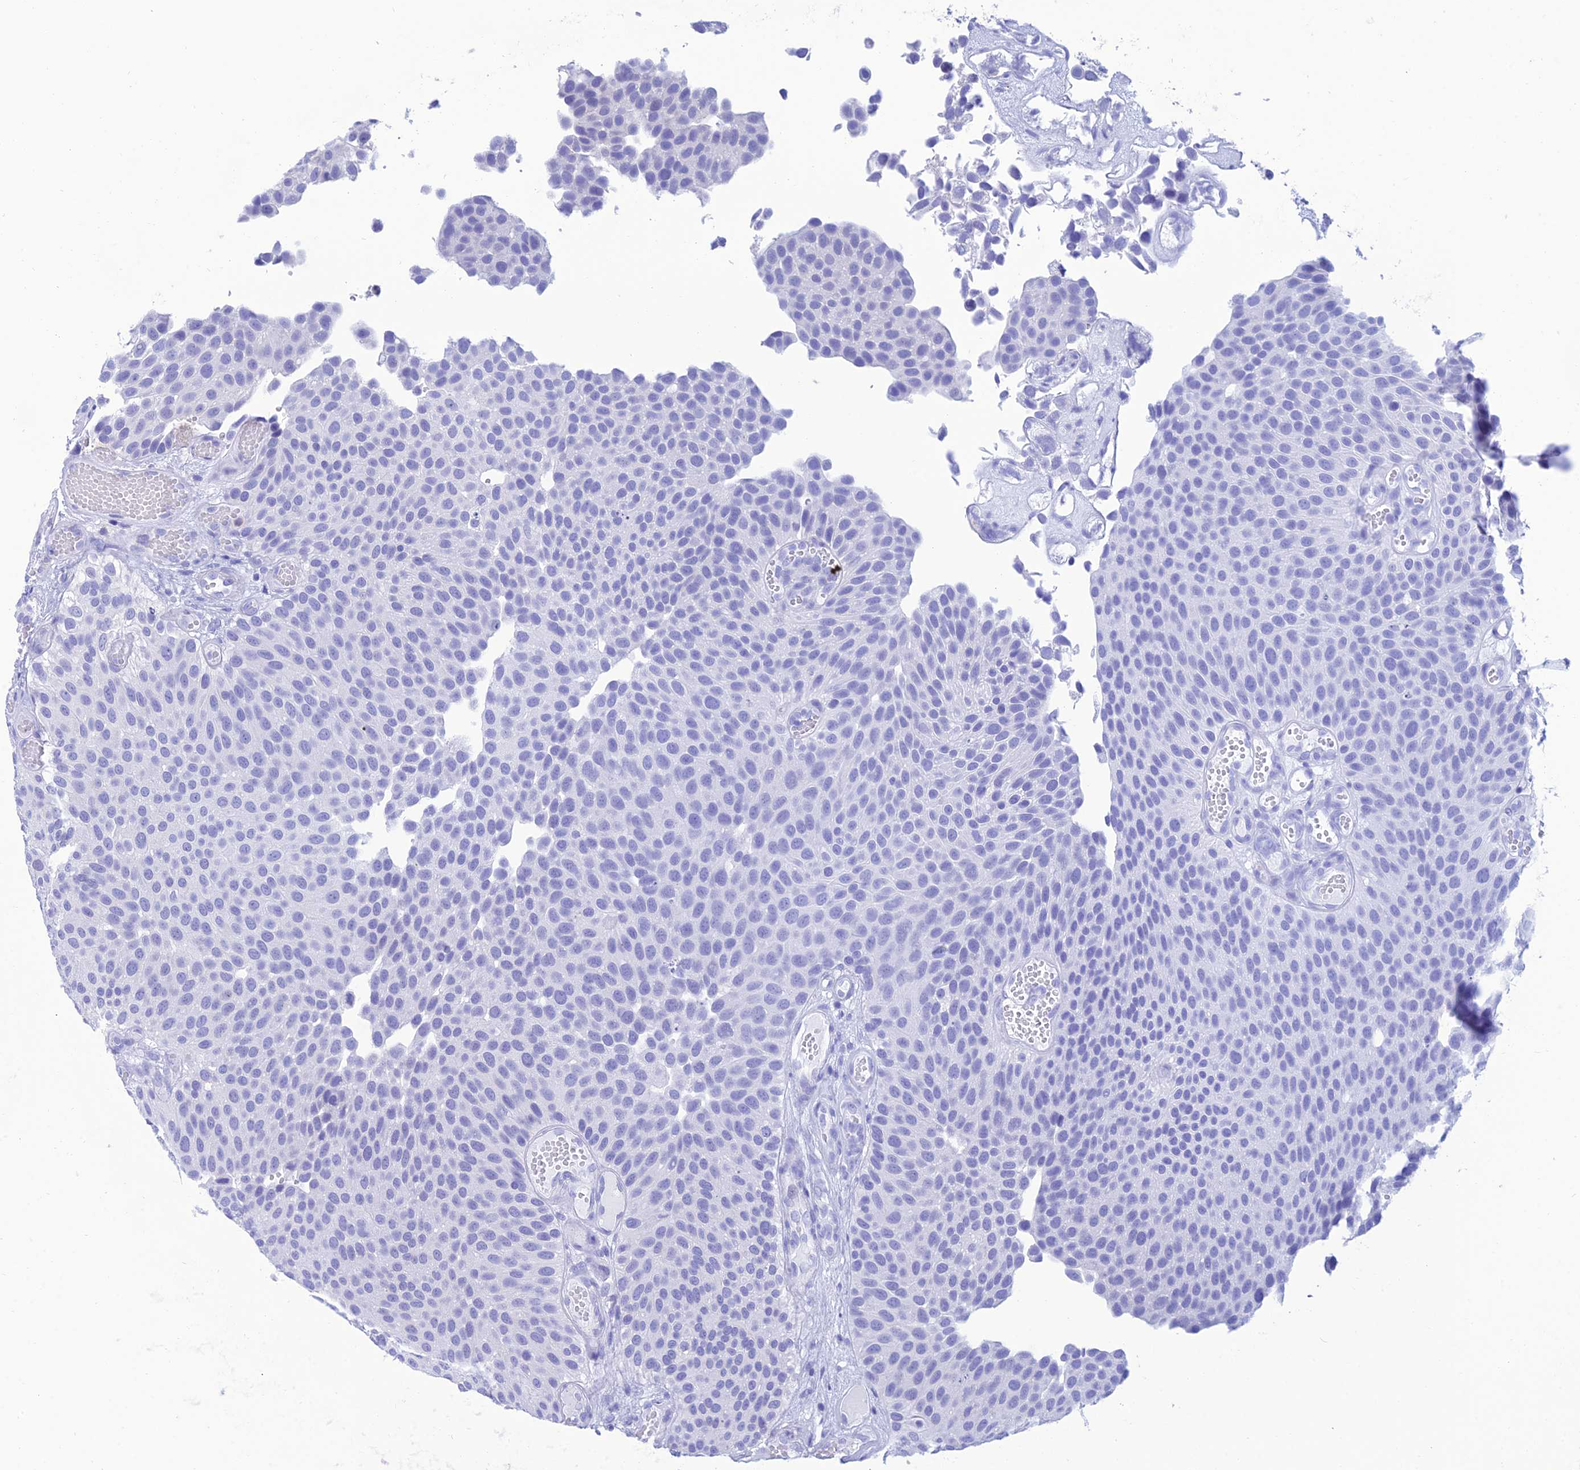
{"staining": {"intensity": "negative", "quantity": "none", "location": "none"}, "tissue": "urothelial cancer", "cell_type": "Tumor cells", "image_type": "cancer", "snomed": [{"axis": "morphology", "description": "Urothelial carcinoma, Low grade"}, {"axis": "topography", "description": "Urinary bladder"}], "caption": "High magnification brightfield microscopy of urothelial cancer stained with DAB (brown) and counterstained with hematoxylin (blue): tumor cells show no significant staining.", "gene": "FAM76A", "patient": {"sex": "male", "age": 89}}